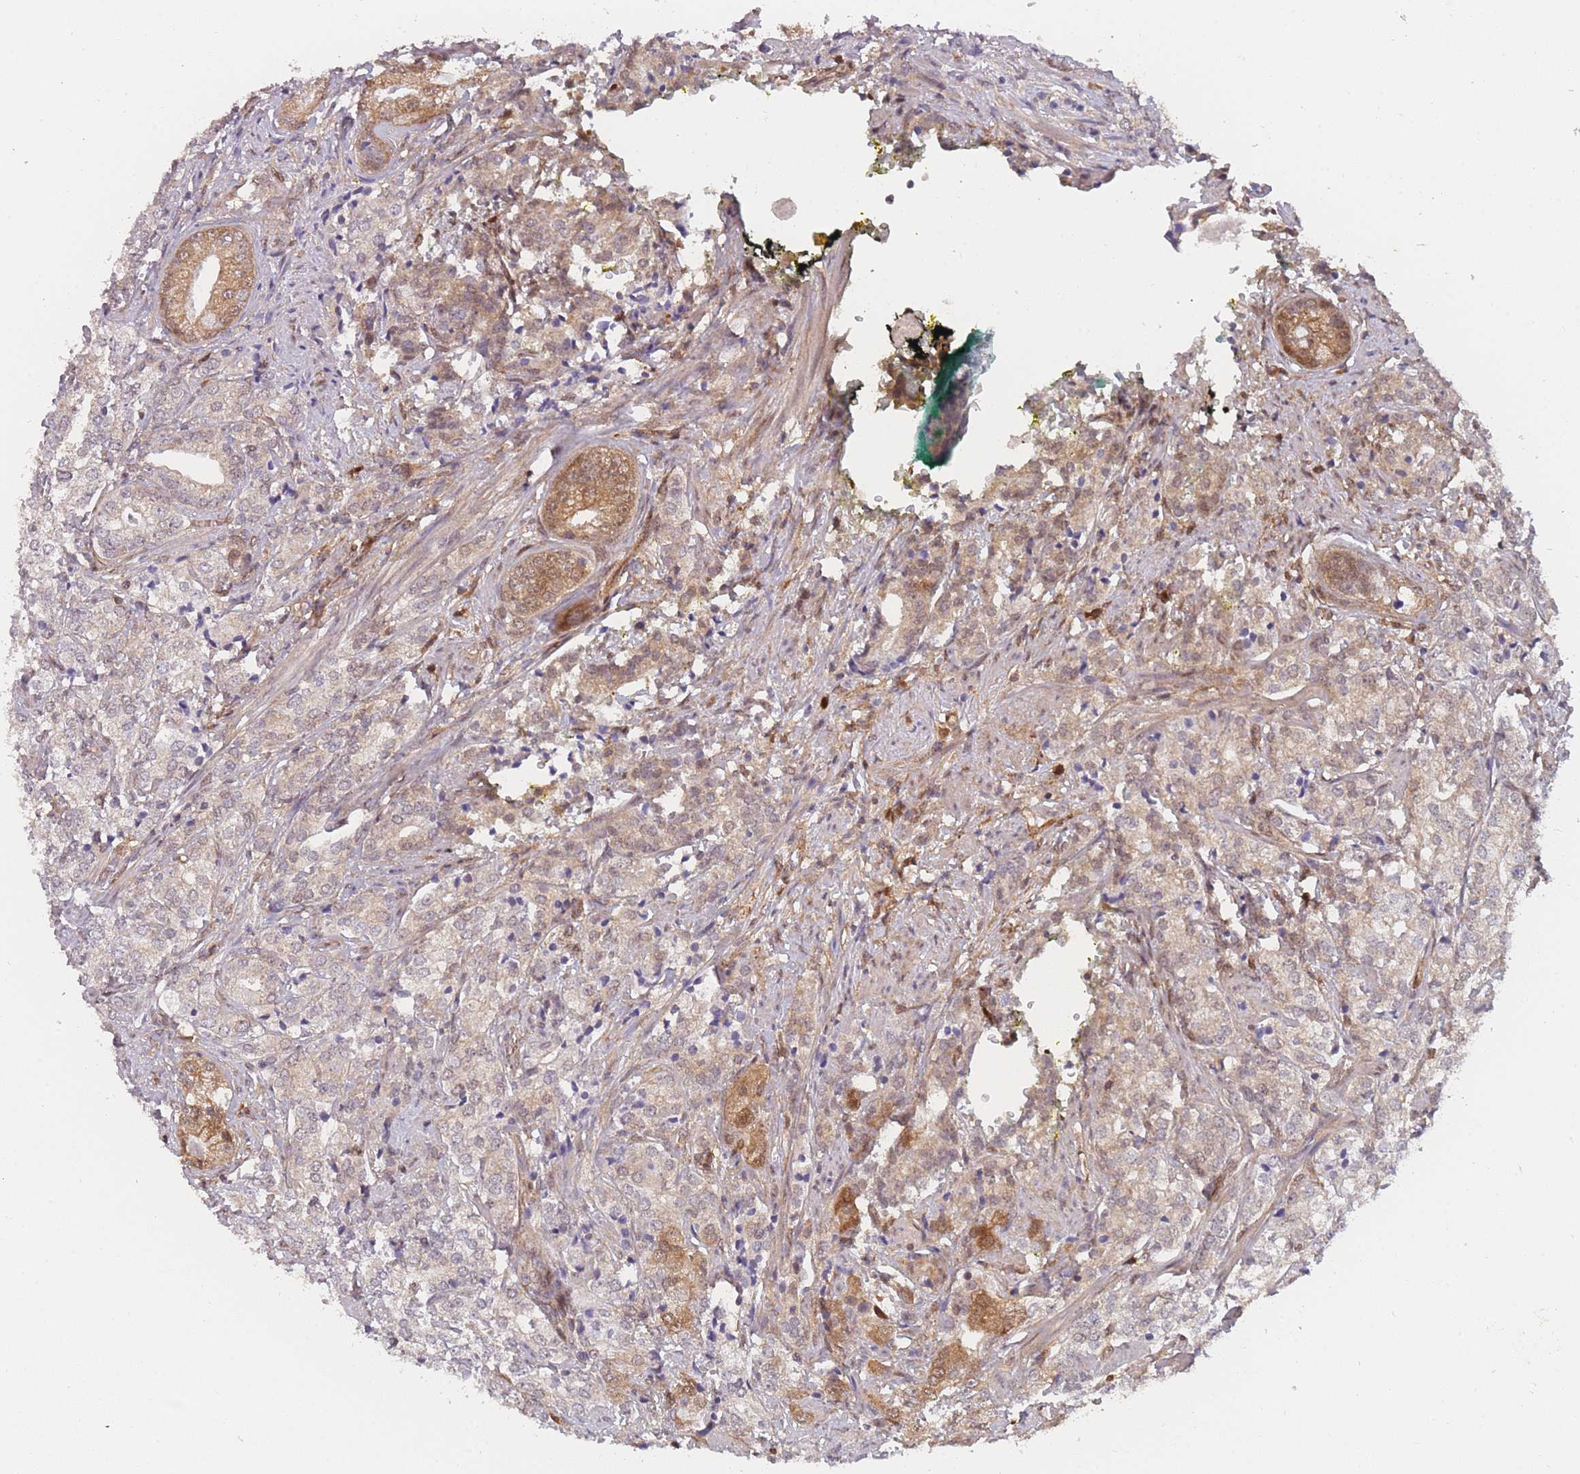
{"staining": {"intensity": "moderate", "quantity": "25%-75%", "location": "cytoplasmic/membranous,nuclear"}, "tissue": "prostate cancer", "cell_type": "Tumor cells", "image_type": "cancer", "snomed": [{"axis": "morphology", "description": "Adenocarcinoma, High grade"}, {"axis": "topography", "description": "Prostate"}], "caption": "This photomicrograph demonstrates prostate high-grade adenocarcinoma stained with immunohistochemistry to label a protein in brown. The cytoplasmic/membranous and nuclear of tumor cells show moderate positivity for the protein. Nuclei are counter-stained blue.", "gene": "MRI1", "patient": {"sex": "male", "age": 69}}